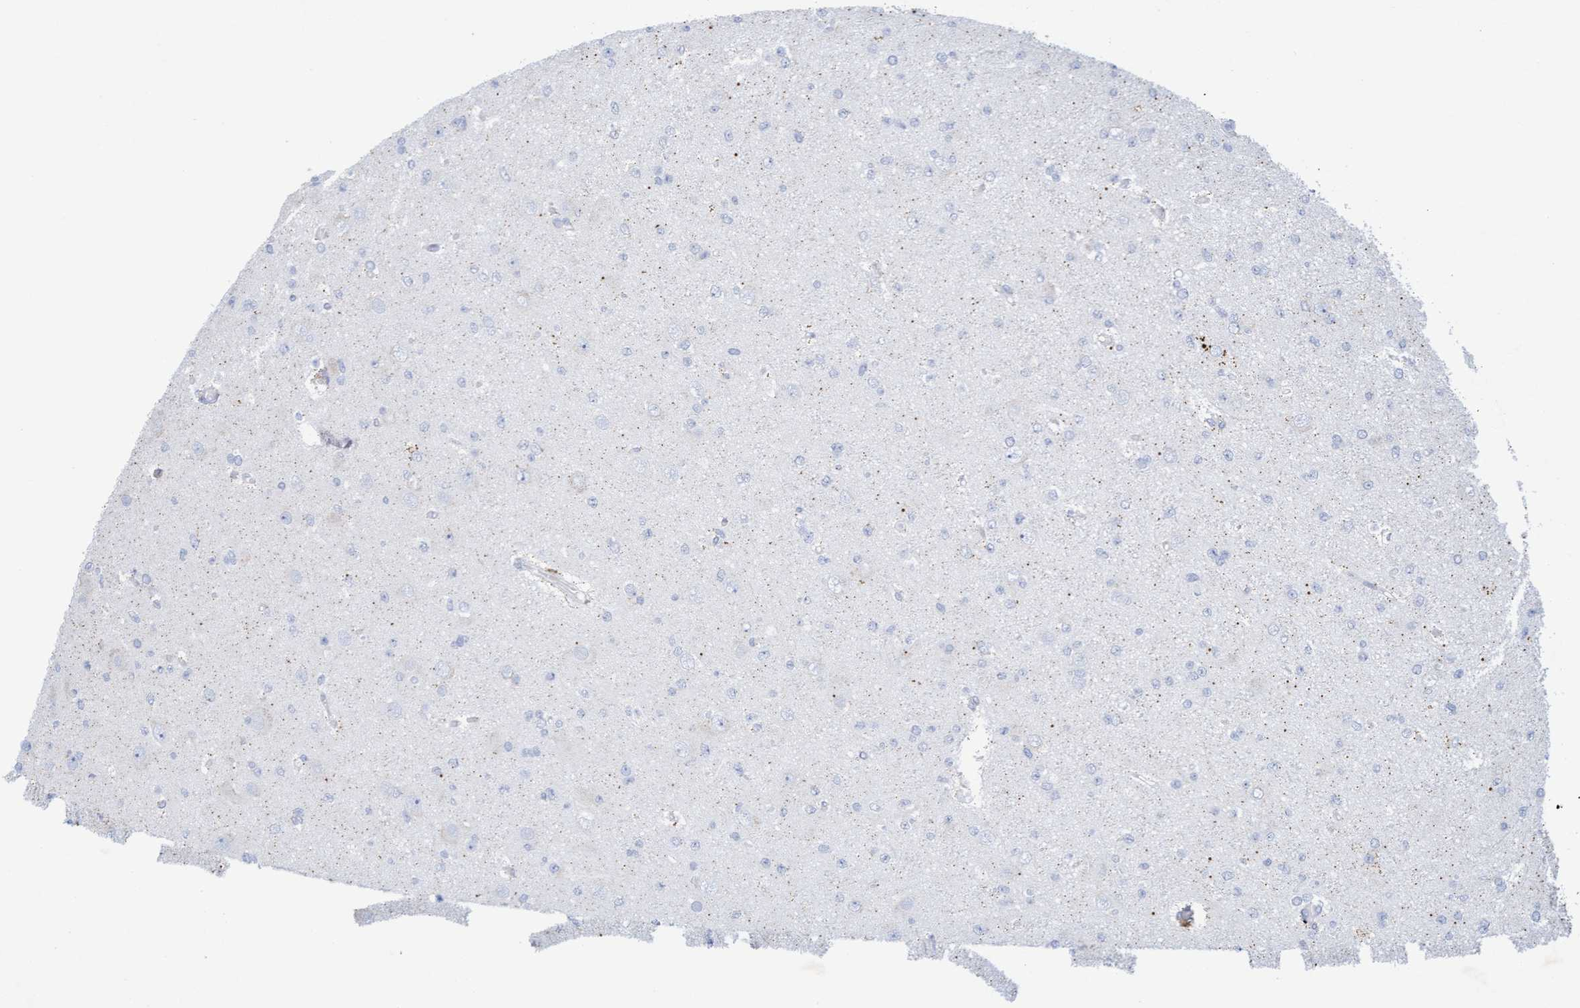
{"staining": {"intensity": "negative", "quantity": "none", "location": "none"}, "tissue": "glioma", "cell_type": "Tumor cells", "image_type": "cancer", "snomed": [{"axis": "morphology", "description": "Glioma, malignant, Low grade"}, {"axis": "topography", "description": "Brain"}], "caption": "This is an immunohistochemistry micrograph of human glioma. There is no expression in tumor cells.", "gene": "SLC28A3", "patient": {"sex": "female", "age": 22}}